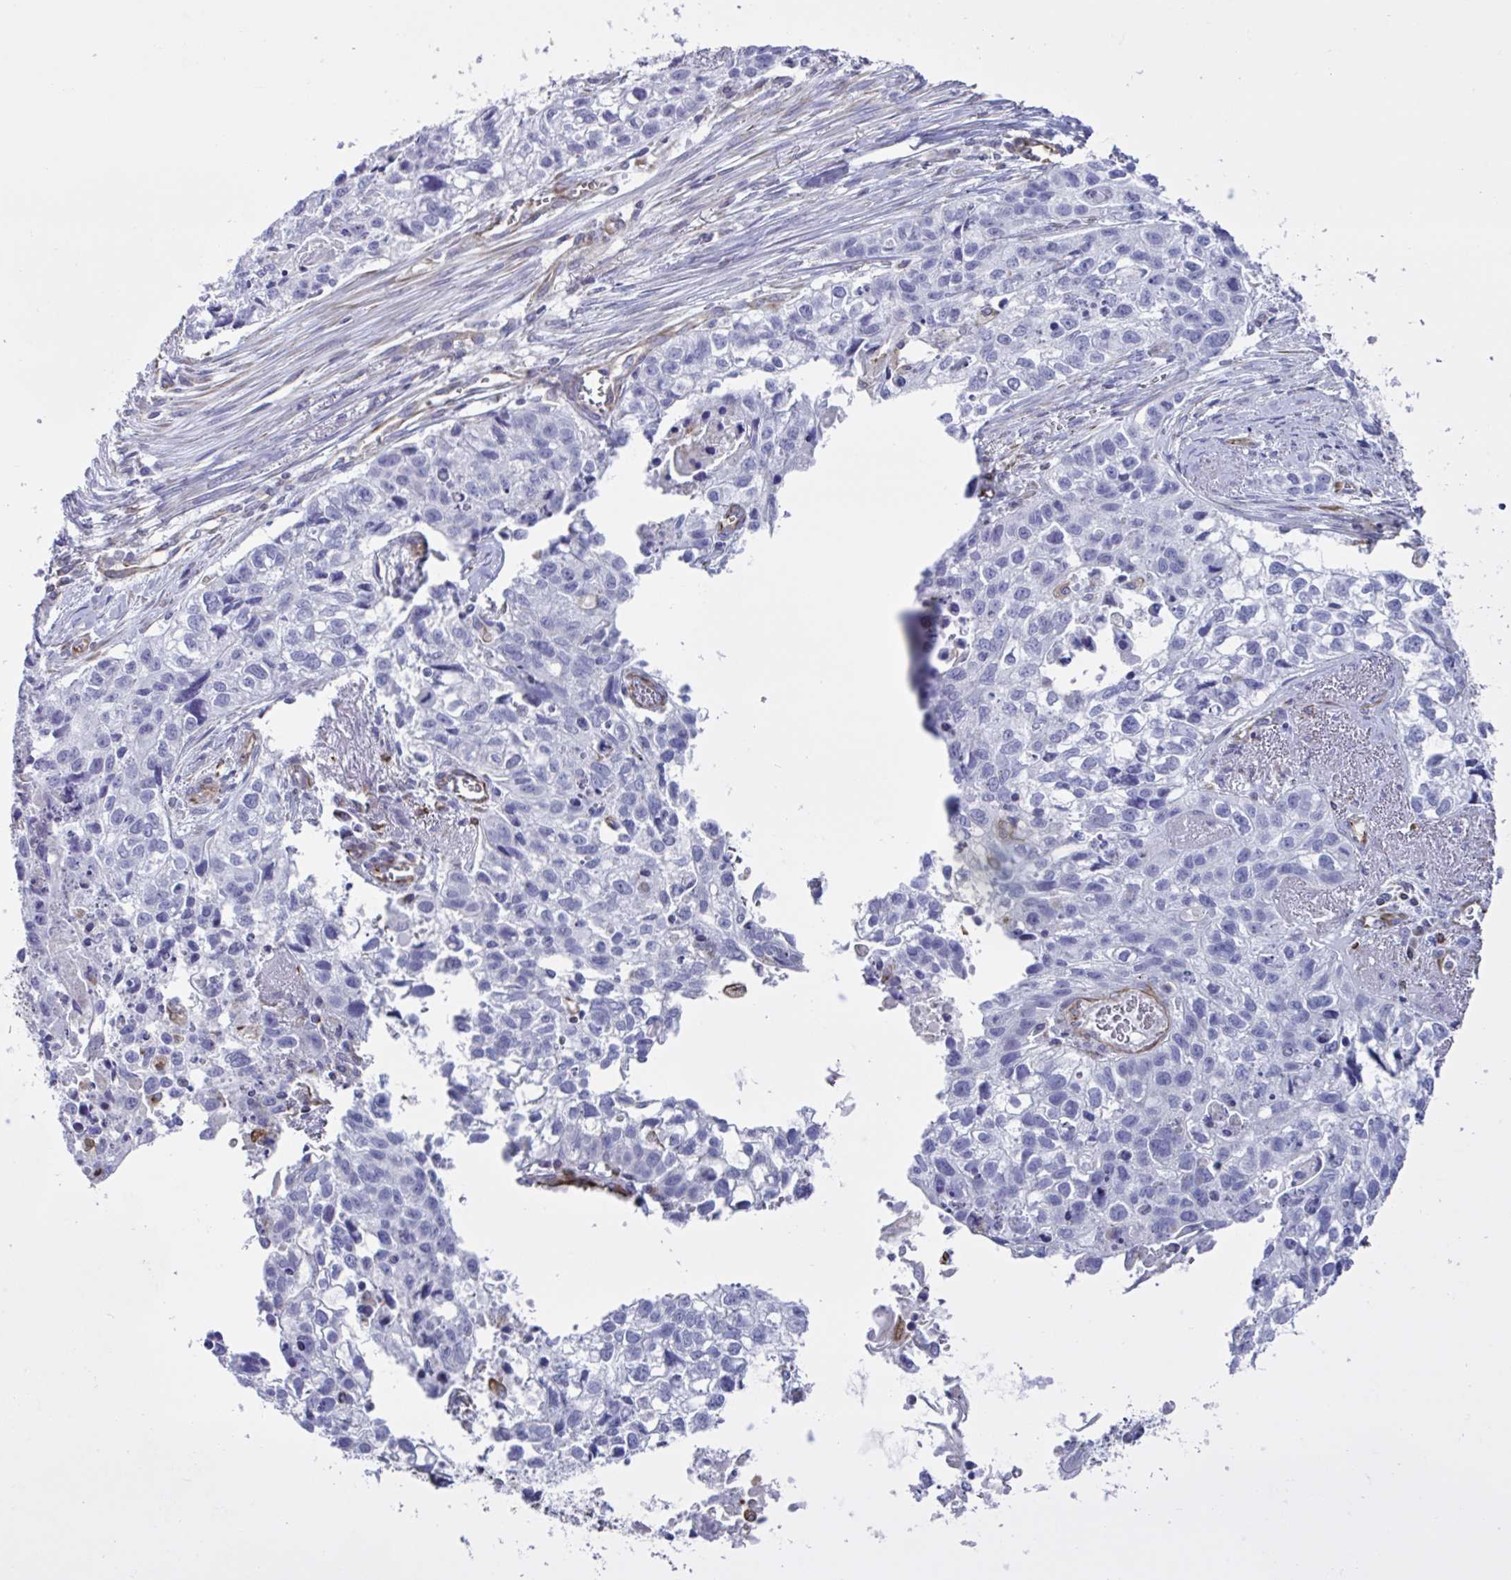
{"staining": {"intensity": "negative", "quantity": "none", "location": "none"}, "tissue": "lung cancer", "cell_type": "Tumor cells", "image_type": "cancer", "snomed": [{"axis": "morphology", "description": "Squamous cell carcinoma, NOS"}, {"axis": "topography", "description": "Lung"}], "caption": "A histopathology image of human lung squamous cell carcinoma is negative for staining in tumor cells.", "gene": "TMEM86B", "patient": {"sex": "male", "age": 74}}